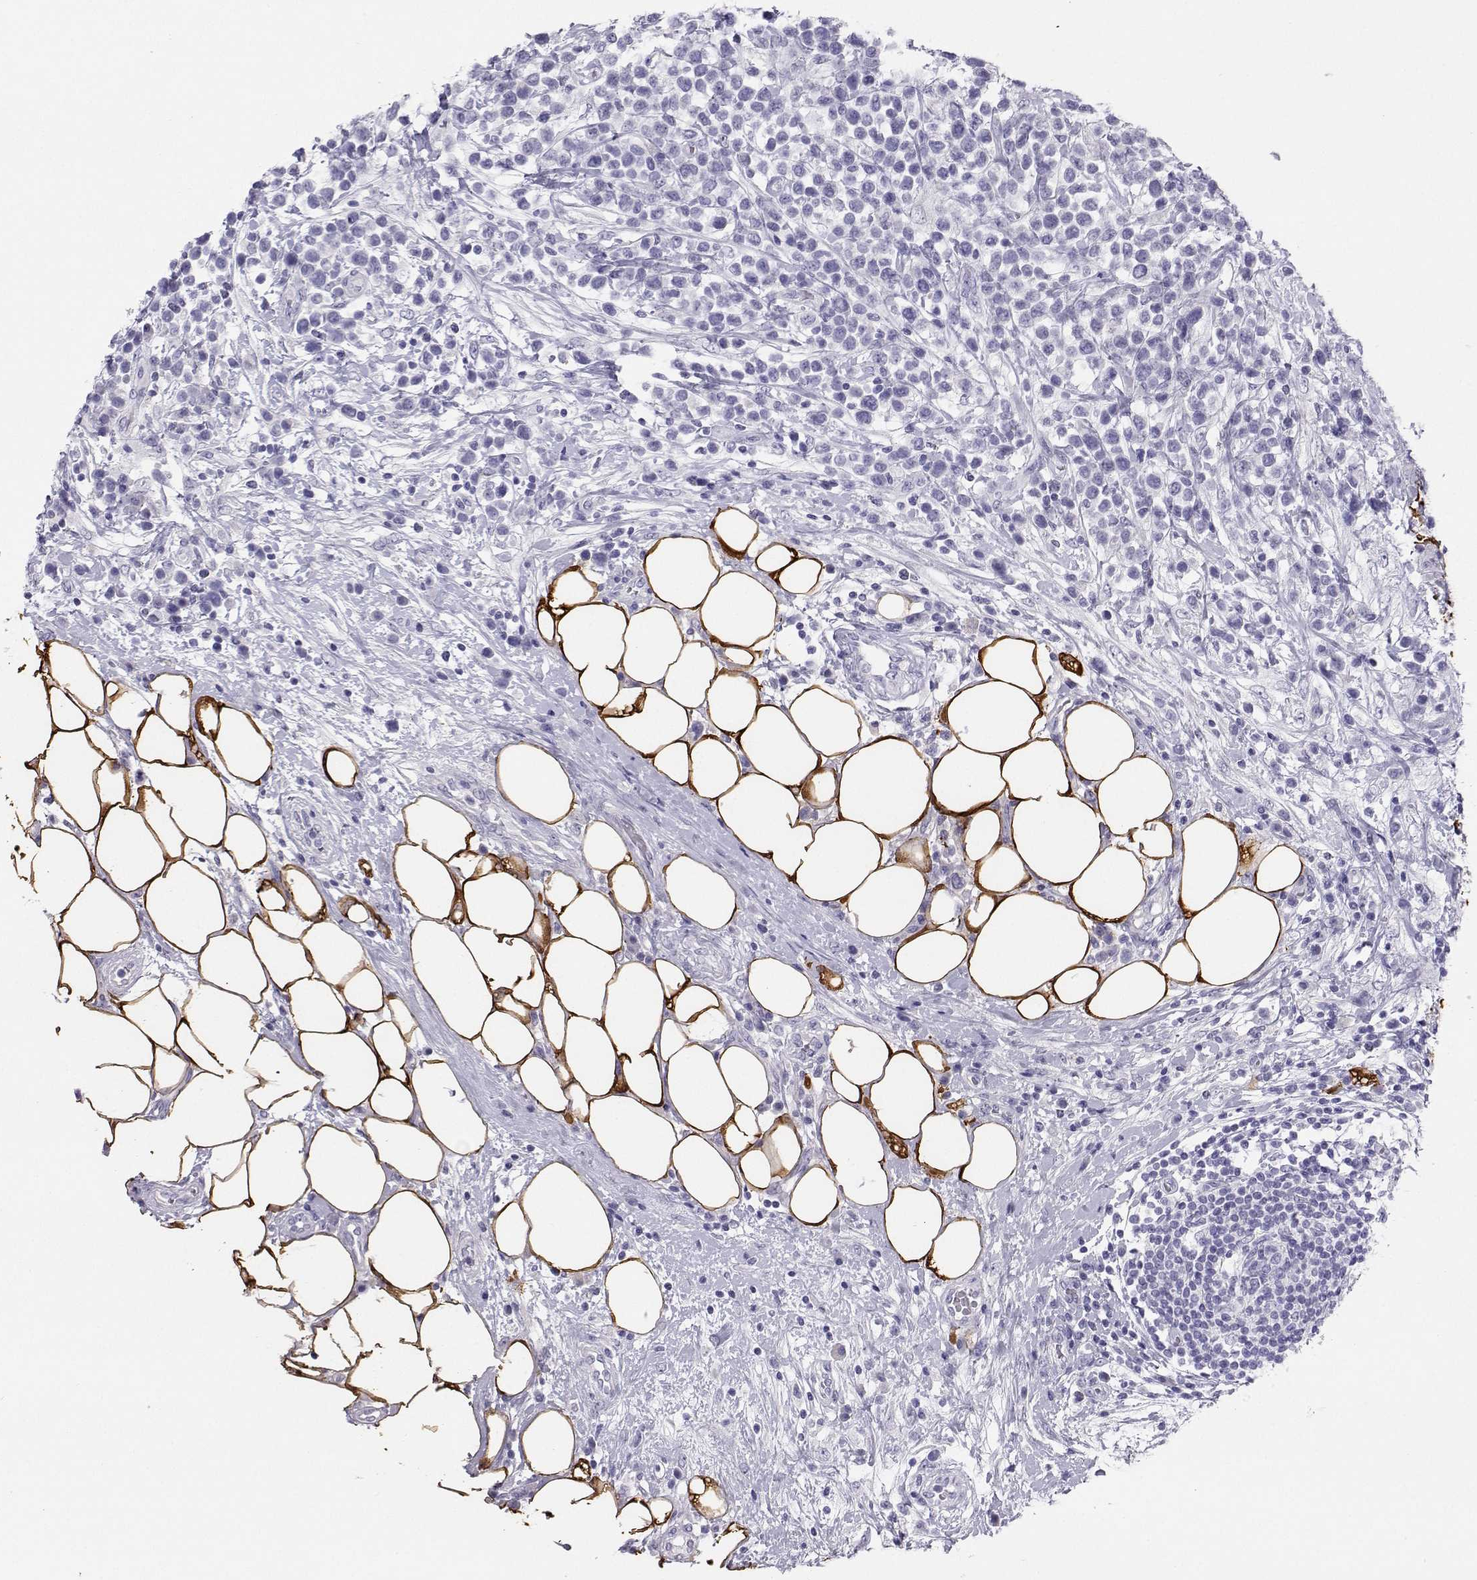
{"staining": {"intensity": "negative", "quantity": "none", "location": "none"}, "tissue": "lymphoma", "cell_type": "Tumor cells", "image_type": "cancer", "snomed": [{"axis": "morphology", "description": "Malignant lymphoma, non-Hodgkin's type, High grade"}, {"axis": "topography", "description": "Soft tissue"}], "caption": "Malignant lymphoma, non-Hodgkin's type (high-grade) was stained to show a protein in brown. There is no significant expression in tumor cells.", "gene": "PLIN4", "patient": {"sex": "female", "age": 56}}